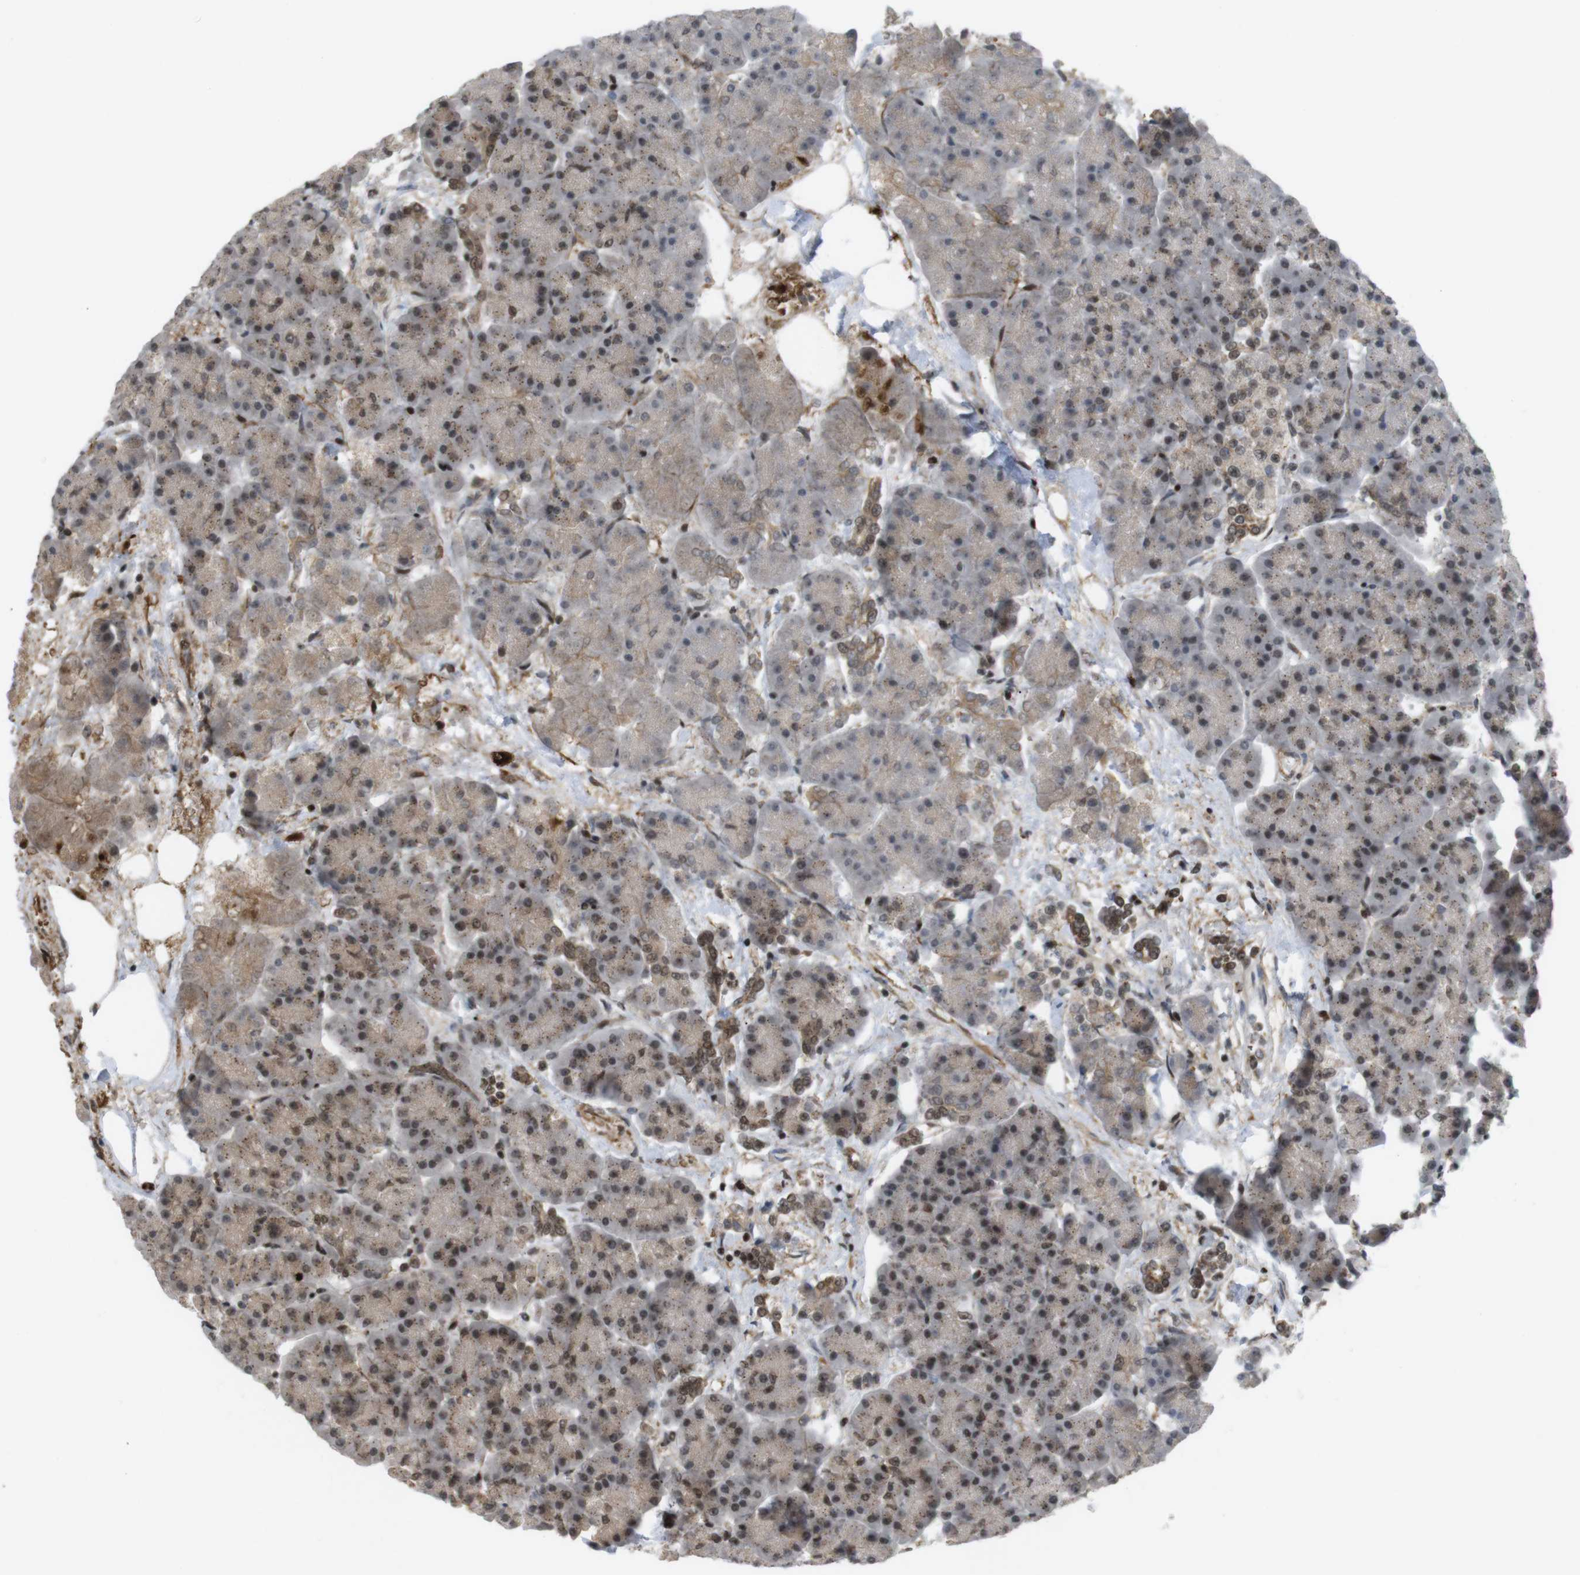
{"staining": {"intensity": "moderate", "quantity": ">75%", "location": "cytoplasmic/membranous,nuclear"}, "tissue": "pancreas", "cell_type": "Exocrine glandular cells", "image_type": "normal", "snomed": [{"axis": "morphology", "description": "Normal tissue, NOS"}, {"axis": "topography", "description": "Pancreas"}], "caption": "Pancreas was stained to show a protein in brown. There is medium levels of moderate cytoplasmic/membranous,nuclear staining in about >75% of exocrine glandular cells. Using DAB (3,3'-diaminobenzidine) (brown) and hematoxylin (blue) stains, captured at high magnification using brightfield microscopy.", "gene": "SP2", "patient": {"sex": "female", "age": 70}}